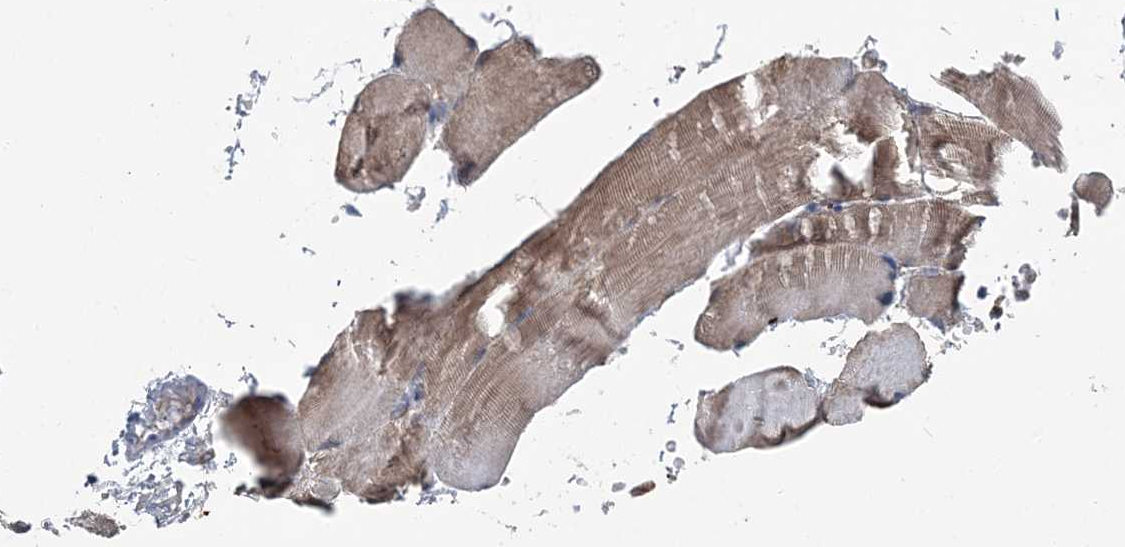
{"staining": {"intensity": "moderate", "quantity": "25%-75%", "location": "cytoplasmic/membranous"}, "tissue": "skeletal muscle", "cell_type": "Myocytes", "image_type": "normal", "snomed": [{"axis": "morphology", "description": "Normal tissue, NOS"}, {"axis": "topography", "description": "Skeletal muscle"}, {"axis": "topography", "description": "Parathyroid gland"}], "caption": "A brown stain highlights moderate cytoplasmic/membranous staining of a protein in myocytes of normal human skeletal muscle. Immunohistochemistry stains the protein of interest in brown and the nuclei are stained blue.", "gene": "SPOPL", "patient": {"sex": "female", "age": 37}}